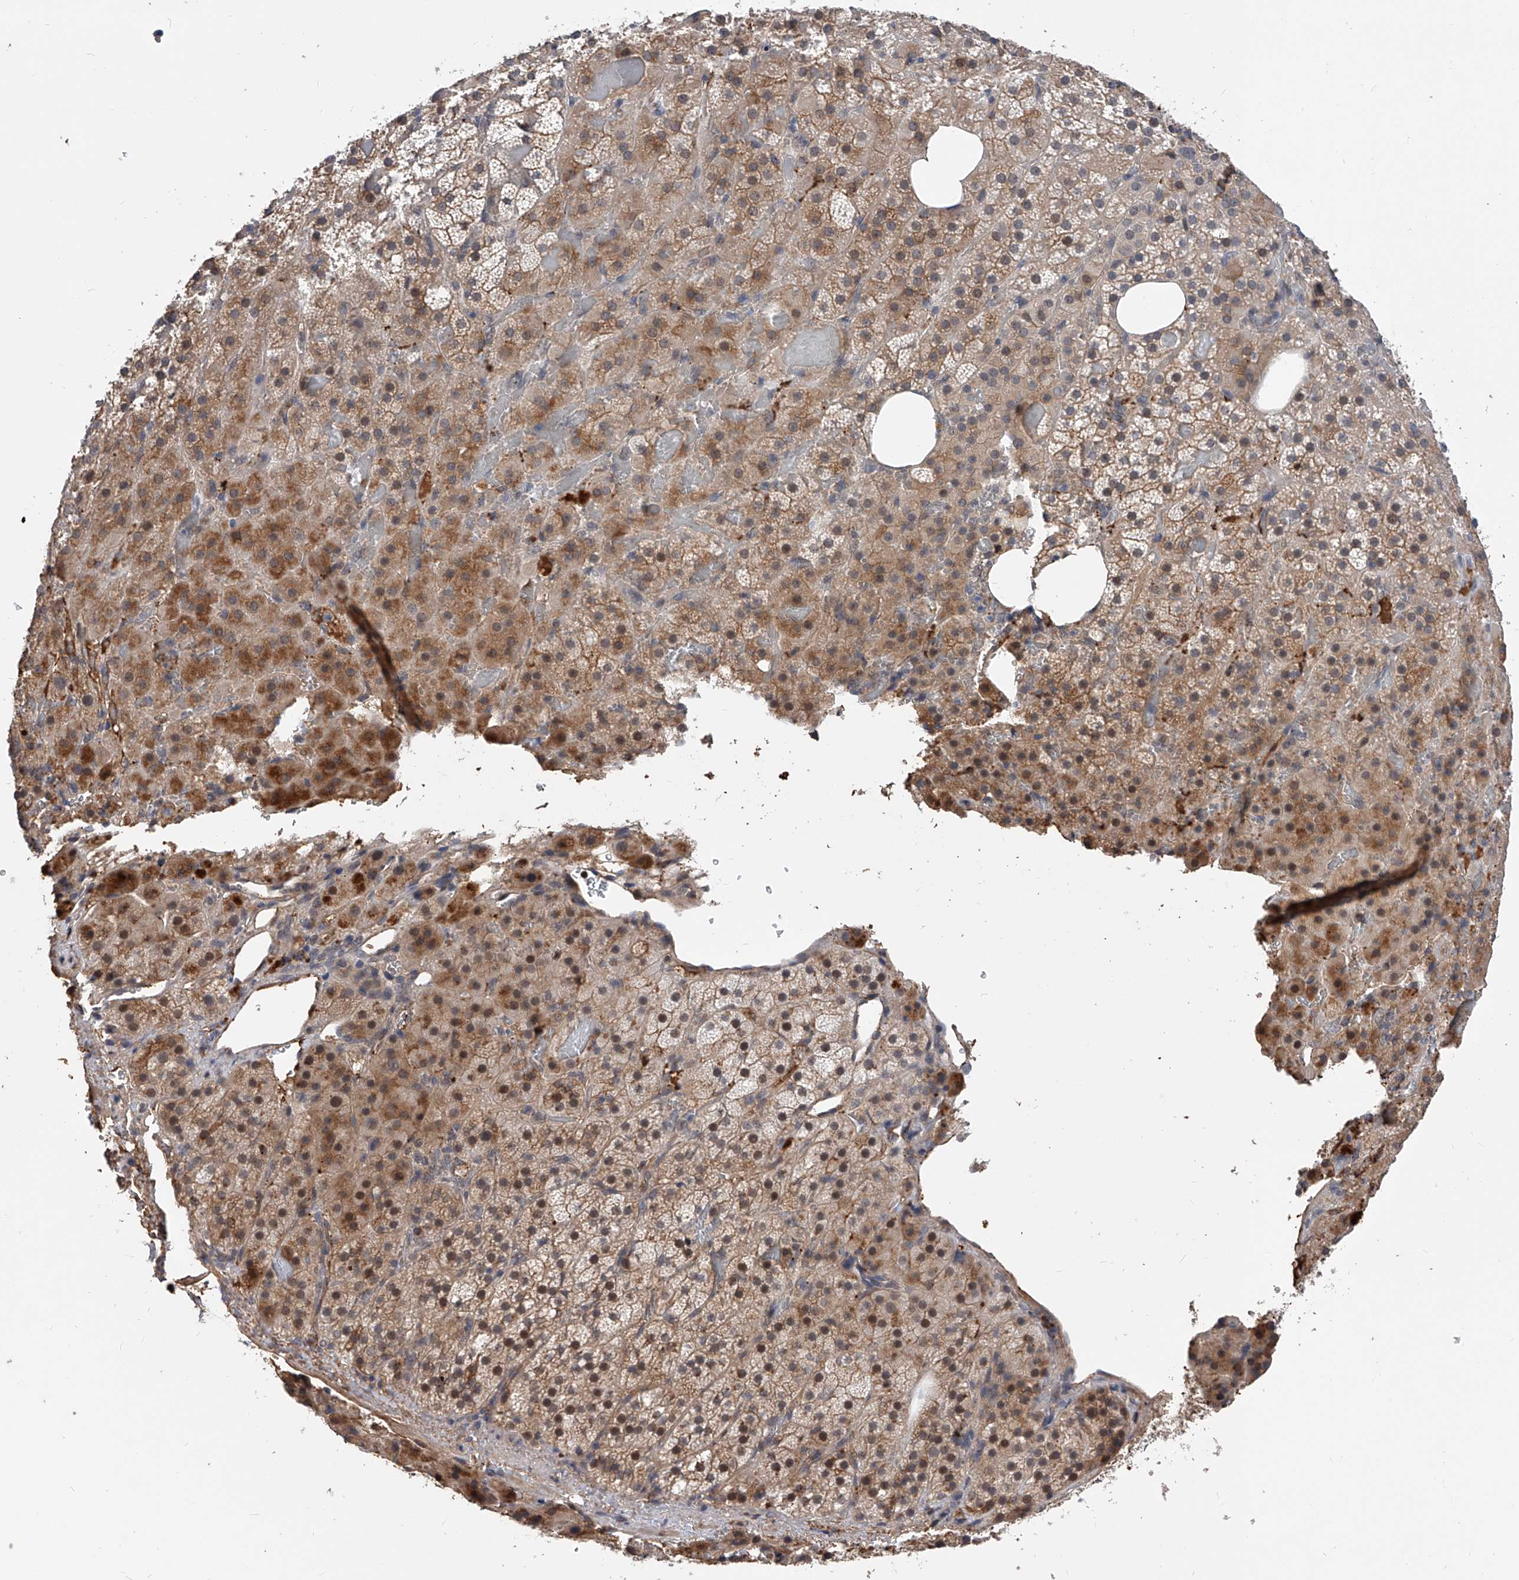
{"staining": {"intensity": "moderate", "quantity": "25%-75%", "location": "cytoplasmic/membranous,nuclear"}, "tissue": "adrenal gland", "cell_type": "Glandular cells", "image_type": "normal", "snomed": [{"axis": "morphology", "description": "Normal tissue, NOS"}, {"axis": "topography", "description": "Adrenal gland"}], "caption": "A high-resolution micrograph shows IHC staining of unremarkable adrenal gland, which displays moderate cytoplasmic/membranous,nuclear staining in approximately 25%-75% of glandular cells.", "gene": "ZNF25", "patient": {"sex": "female", "age": 59}}